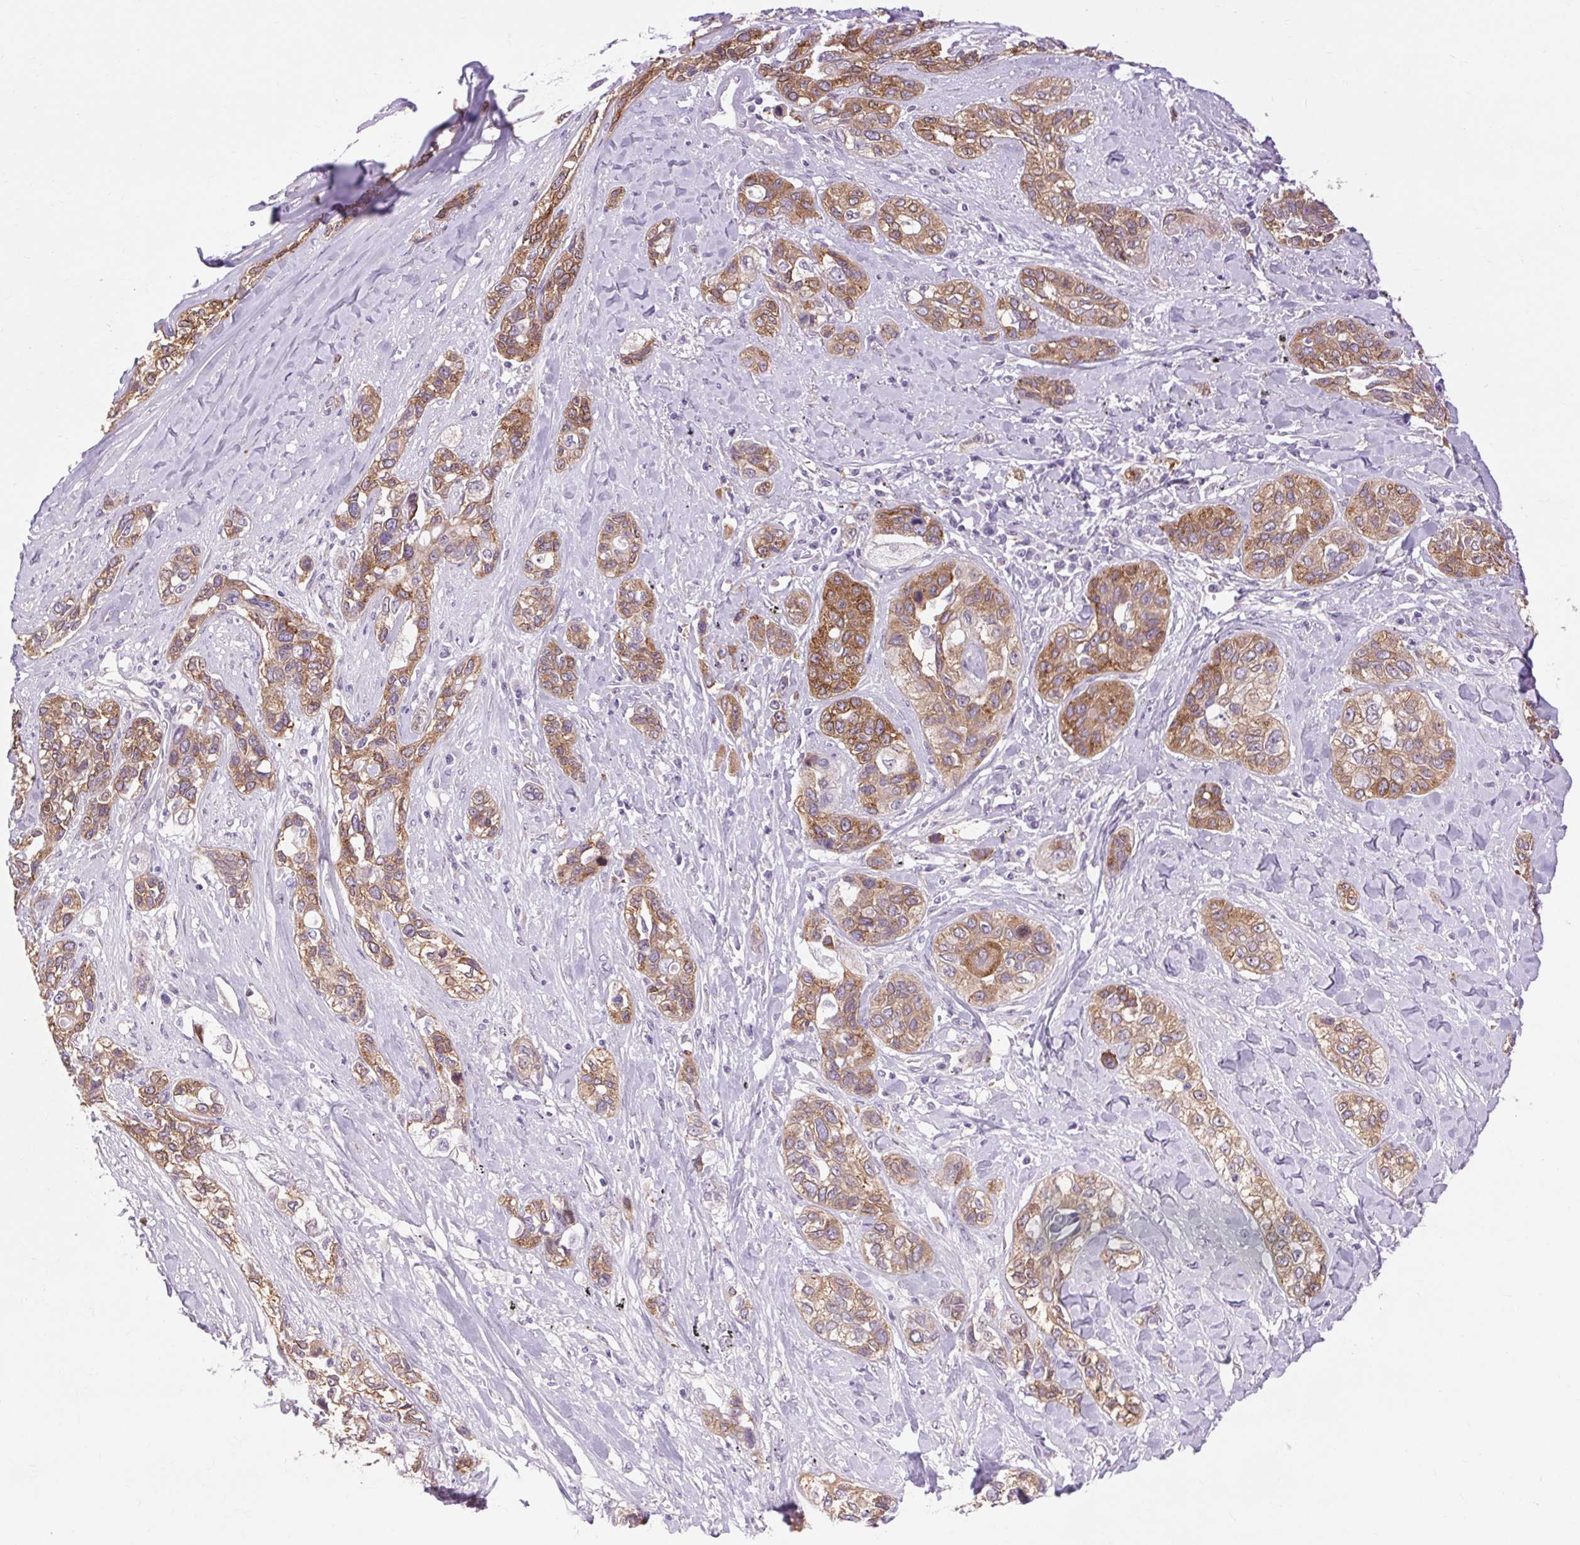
{"staining": {"intensity": "moderate", "quantity": ">75%", "location": "cytoplasmic/membranous"}, "tissue": "lung cancer", "cell_type": "Tumor cells", "image_type": "cancer", "snomed": [{"axis": "morphology", "description": "Squamous cell carcinoma, NOS"}, {"axis": "topography", "description": "Lung"}], "caption": "Moderate cytoplasmic/membranous expression is appreciated in about >75% of tumor cells in lung cancer (squamous cell carcinoma). Nuclei are stained in blue.", "gene": "SOWAHC", "patient": {"sex": "female", "age": 70}}